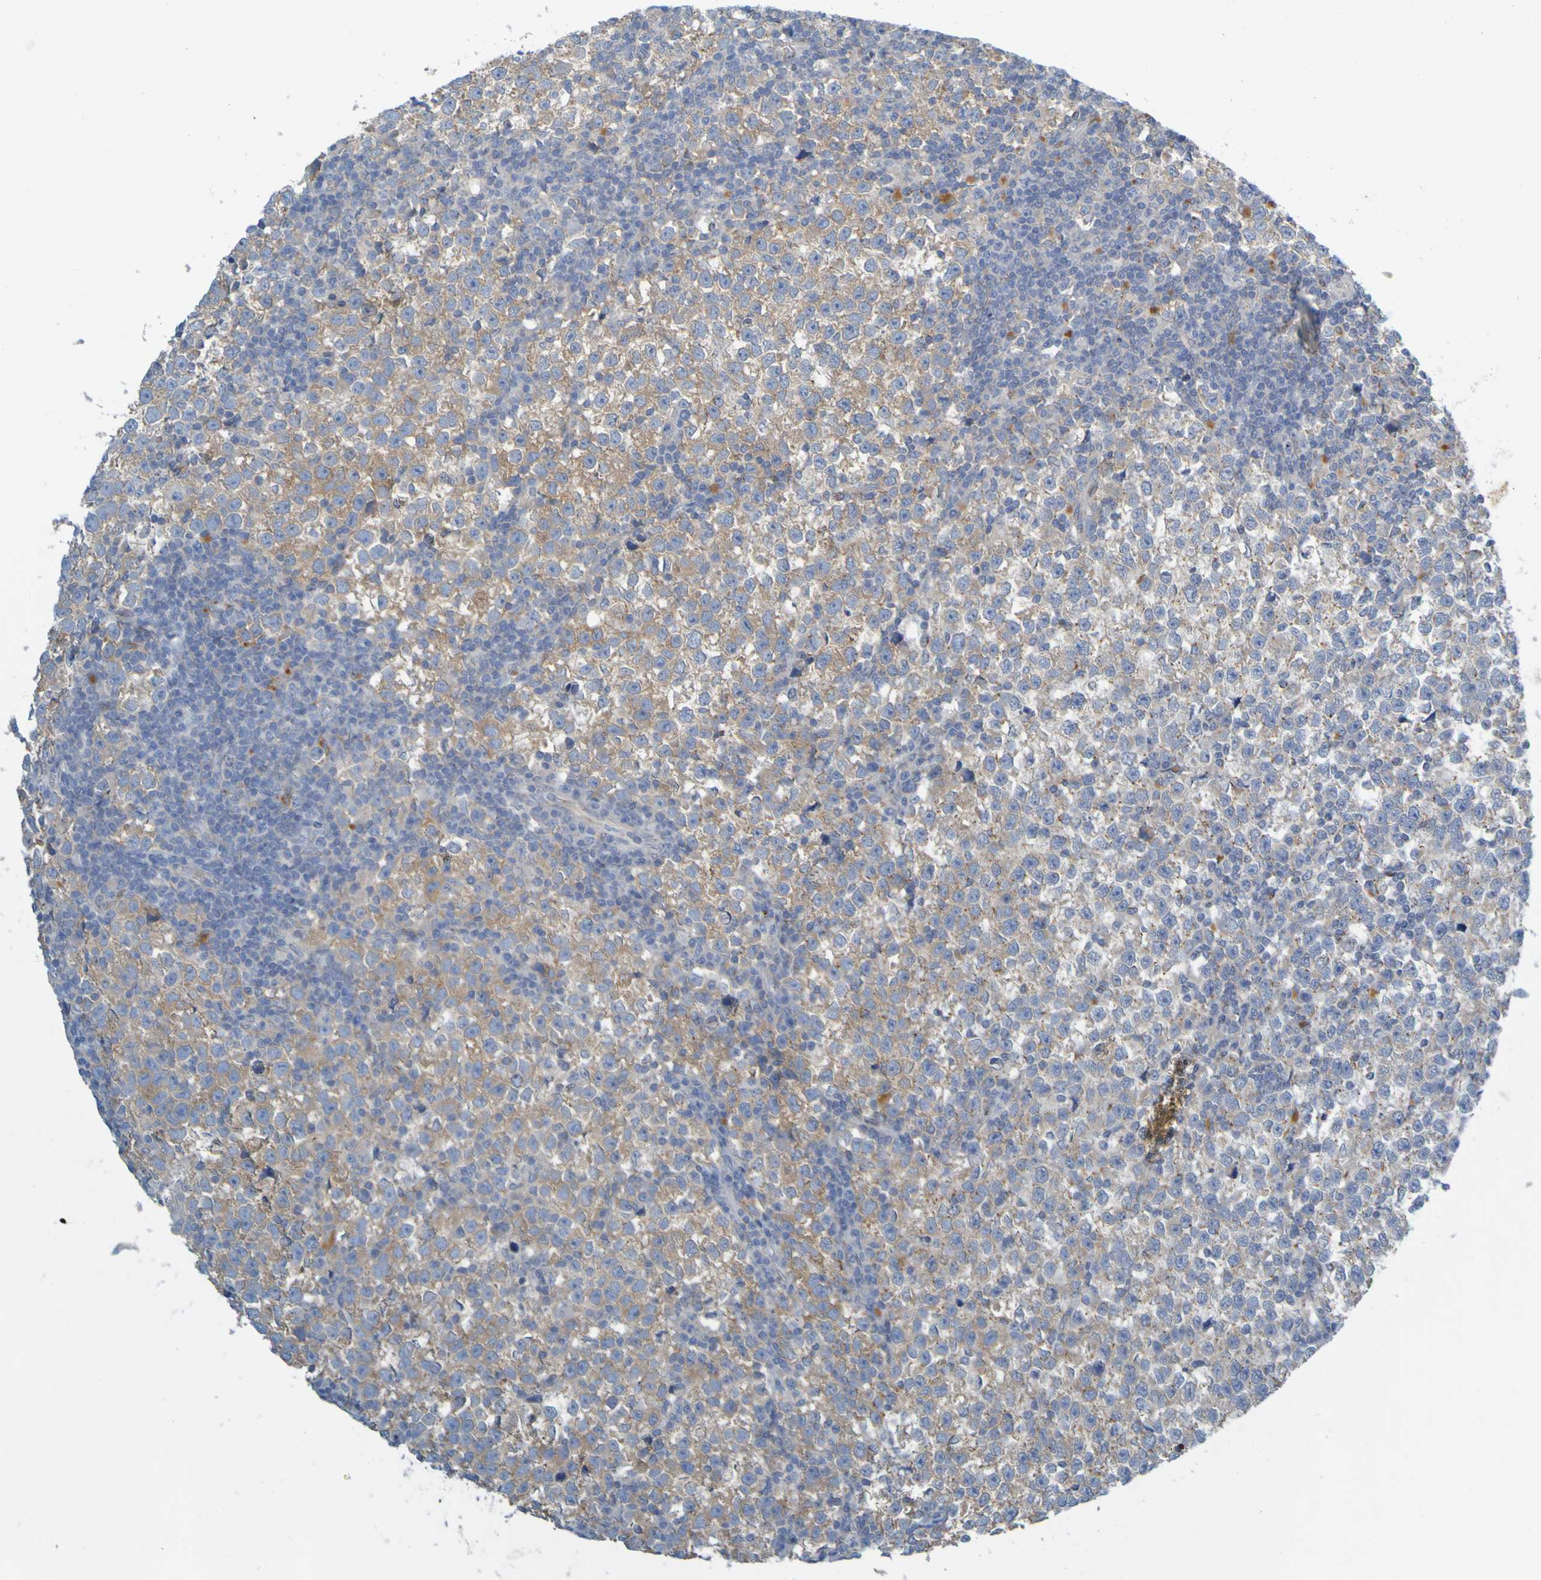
{"staining": {"intensity": "moderate", "quantity": "25%-75%", "location": "cytoplasmic/membranous"}, "tissue": "testis cancer", "cell_type": "Tumor cells", "image_type": "cancer", "snomed": [{"axis": "morphology", "description": "Seminoma, NOS"}, {"axis": "topography", "description": "Testis"}], "caption": "This is a histology image of immunohistochemistry staining of testis seminoma, which shows moderate positivity in the cytoplasmic/membranous of tumor cells.", "gene": "MAG", "patient": {"sex": "male", "age": 43}}